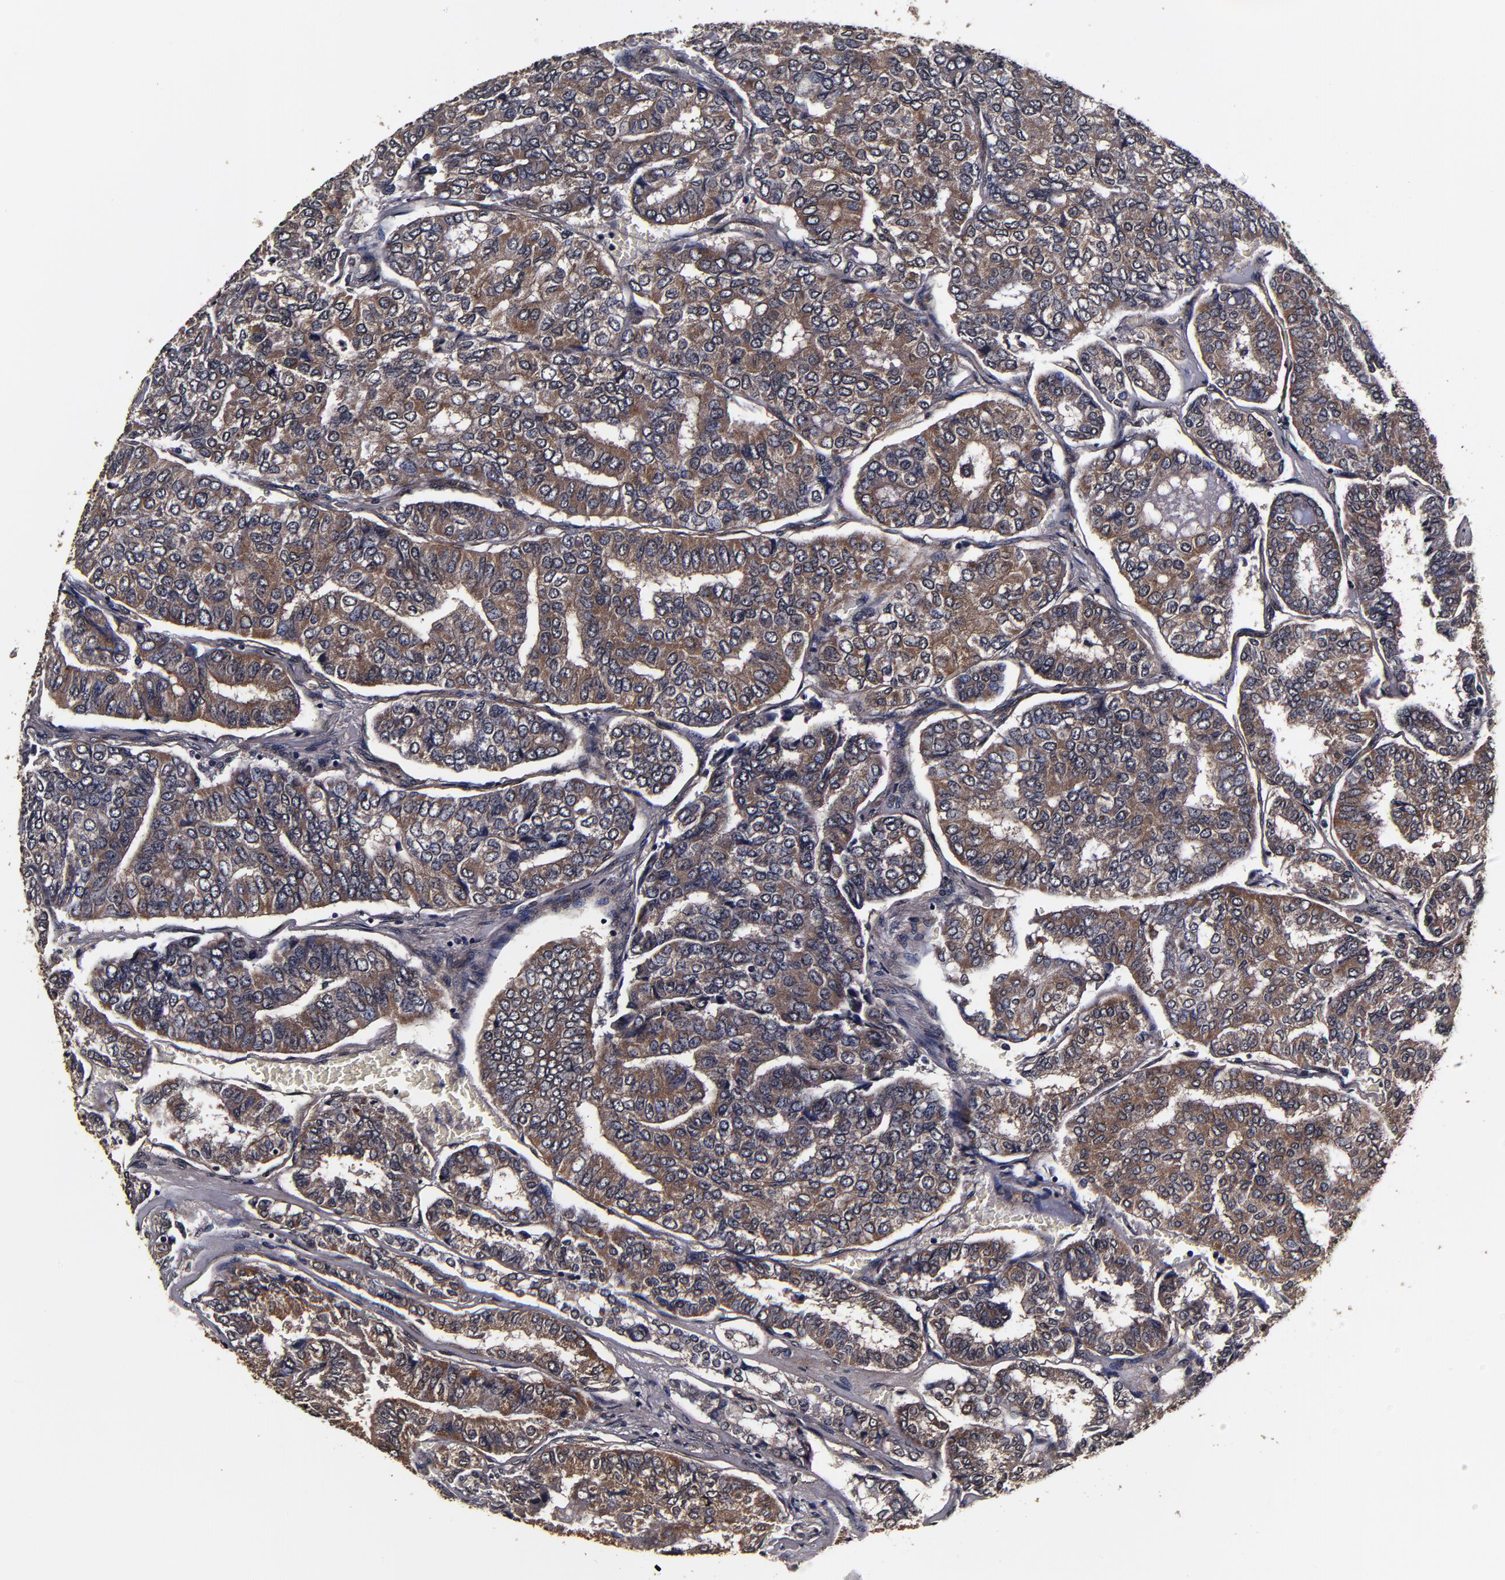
{"staining": {"intensity": "moderate", "quantity": ">75%", "location": "cytoplasmic/membranous"}, "tissue": "thyroid cancer", "cell_type": "Tumor cells", "image_type": "cancer", "snomed": [{"axis": "morphology", "description": "Papillary adenocarcinoma, NOS"}, {"axis": "topography", "description": "Thyroid gland"}], "caption": "Thyroid papillary adenocarcinoma was stained to show a protein in brown. There is medium levels of moderate cytoplasmic/membranous expression in about >75% of tumor cells.", "gene": "MMP15", "patient": {"sex": "female", "age": 35}}